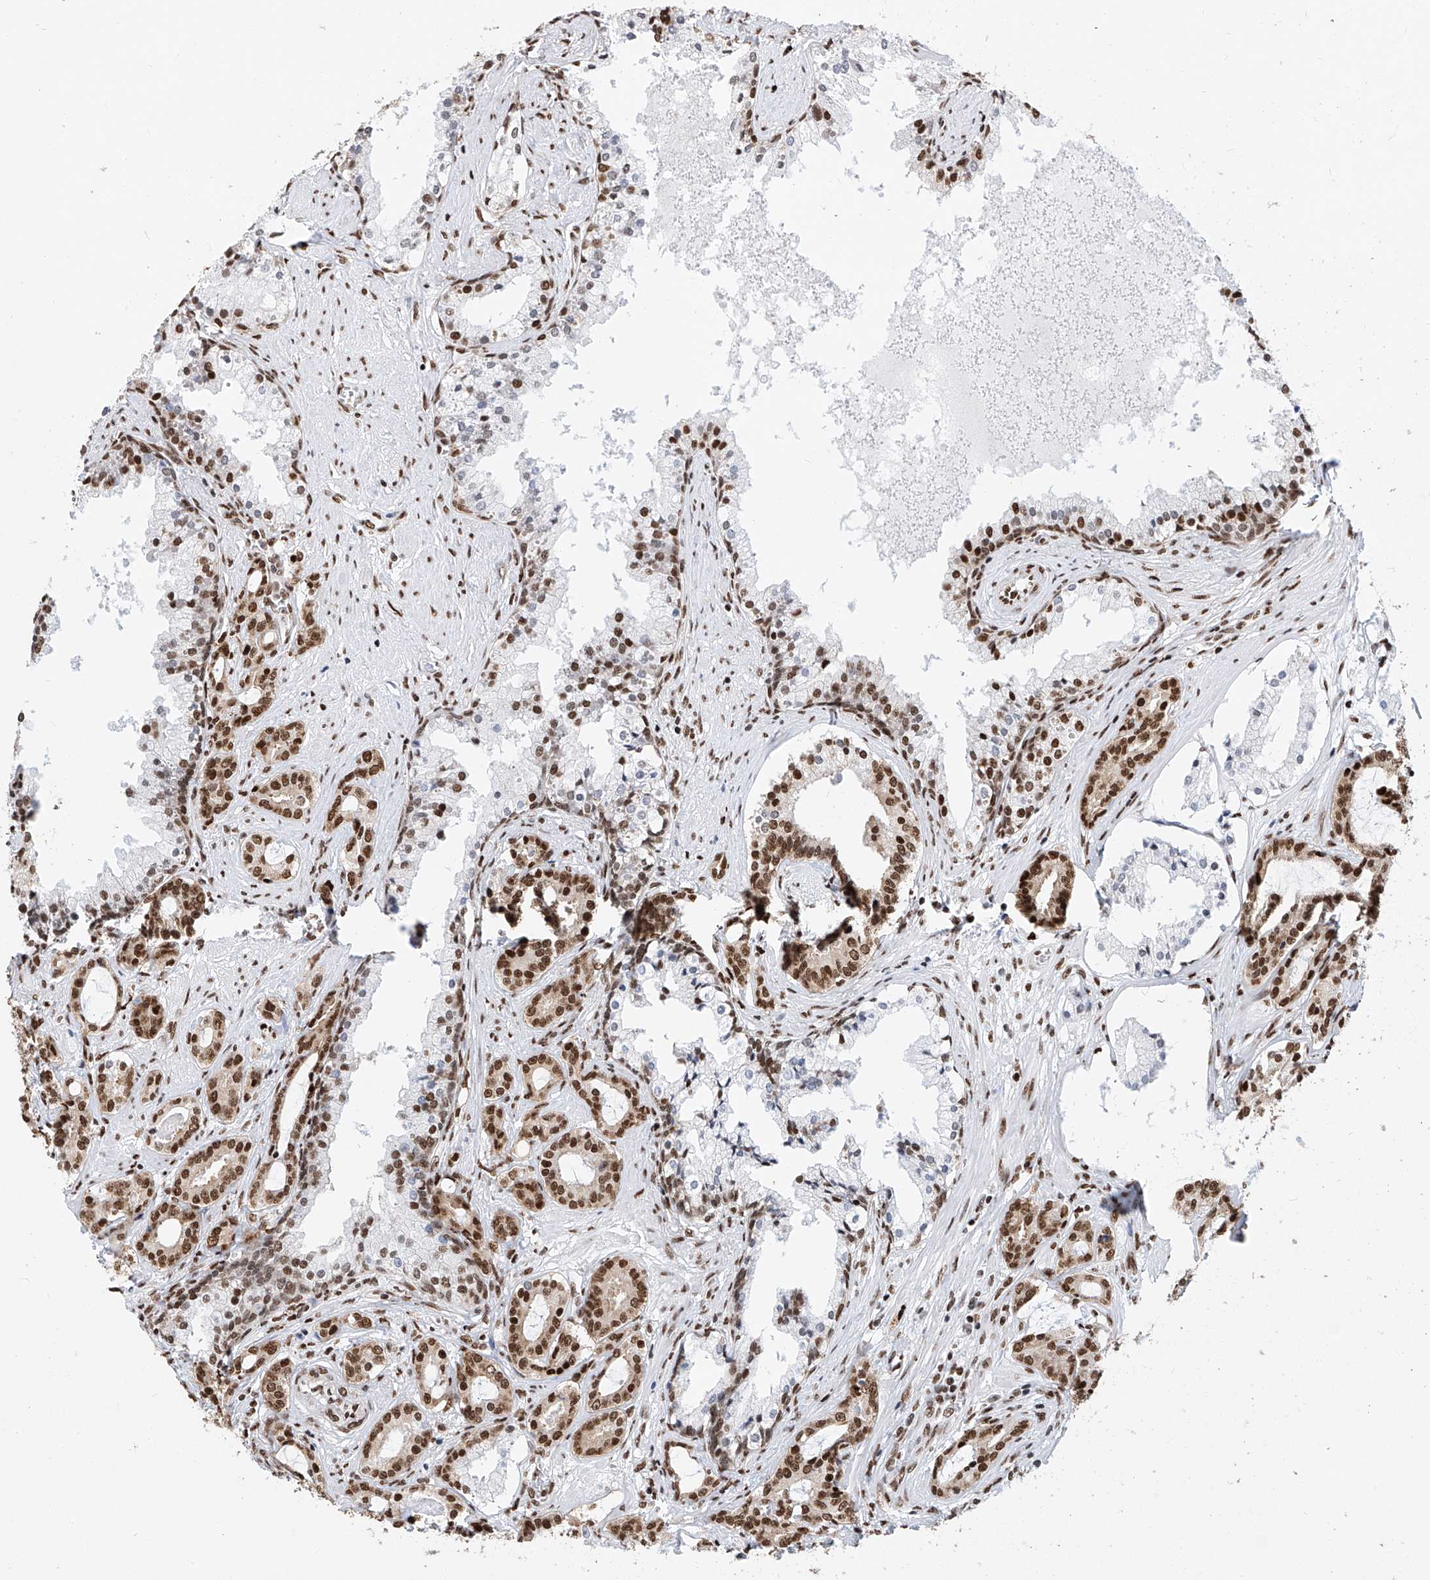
{"staining": {"intensity": "strong", "quantity": ">75%", "location": "nuclear"}, "tissue": "prostate cancer", "cell_type": "Tumor cells", "image_type": "cancer", "snomed": [{"axis": "morphology", "description": "Adenocarcinoma, High grade"}, {"axis": "topography", "description": "Prostate"}], "caption": "A high amount of strong nuclear staining is present in approximately >75% of tumor cells in prostate cancer tissue. (IHC, brightfield microscopy, high magnification).", "gene": "SRSF6", "patient": {"sex": "male", "age": 58}}